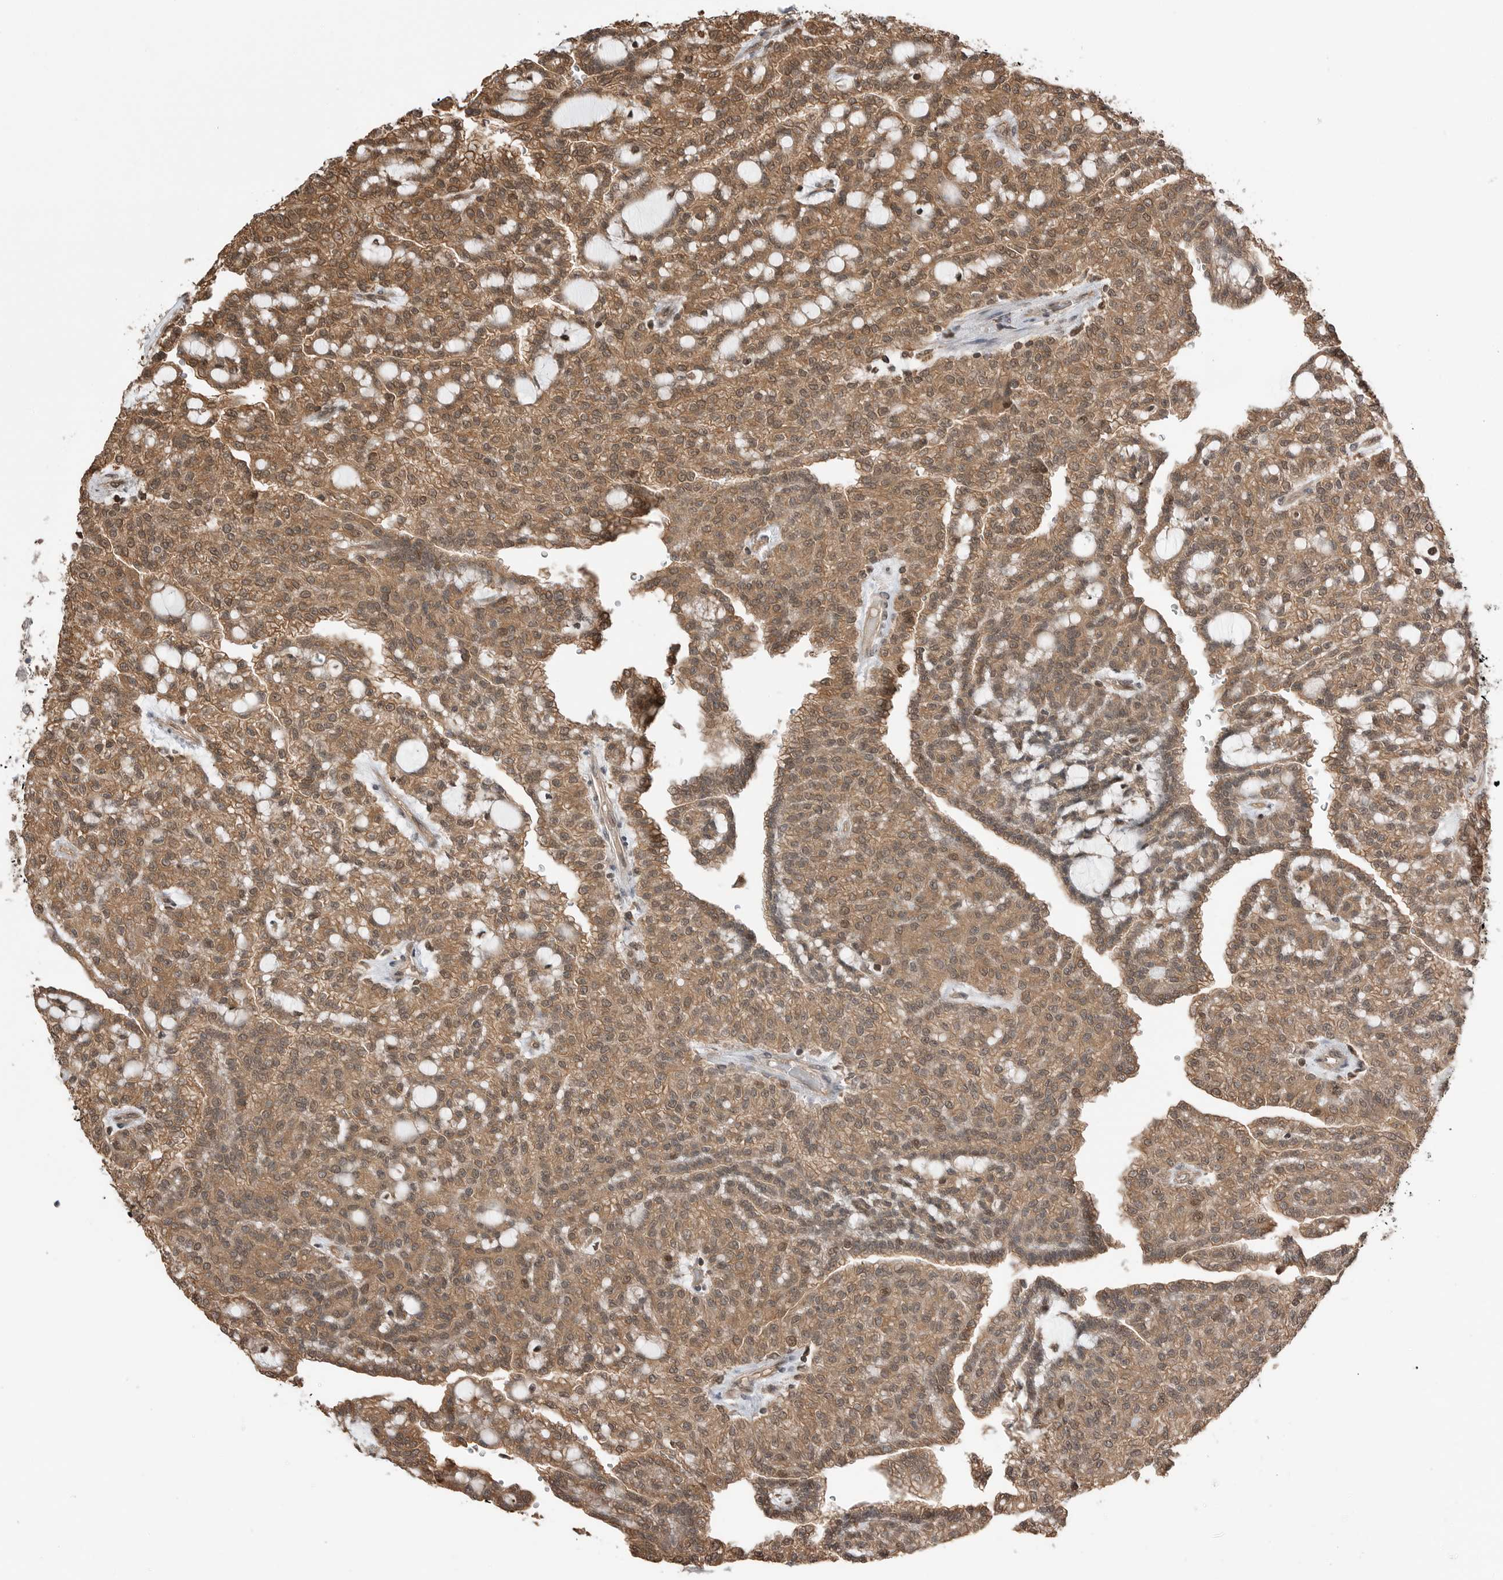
{"staining": {"intensity": "moderate", "quantity": ">75%", "location": "cytoplasmic/membranous"}, "tissue": "renal cancer", "cell_type": "Tumor cells", "image_type": "cancer", "snomed": [{"axis": "morphology", "description": "Adenocarcinoma, NOS"}, {"axis": "topography", "description": "Kidney"}], "caption": "A brown stain labels moderate cytoplasmic/membranous staining of a protein in renal cancer (adenocarcinoma) tumor cells. The staining was performed using DAB (3,3'-diaminobenzidine), with brown indicating positive protein expression. Nuclei are stained blue with hematoxylin.", "gene": "PEAK1", "patient": {"sex": "male", "age": 63}}